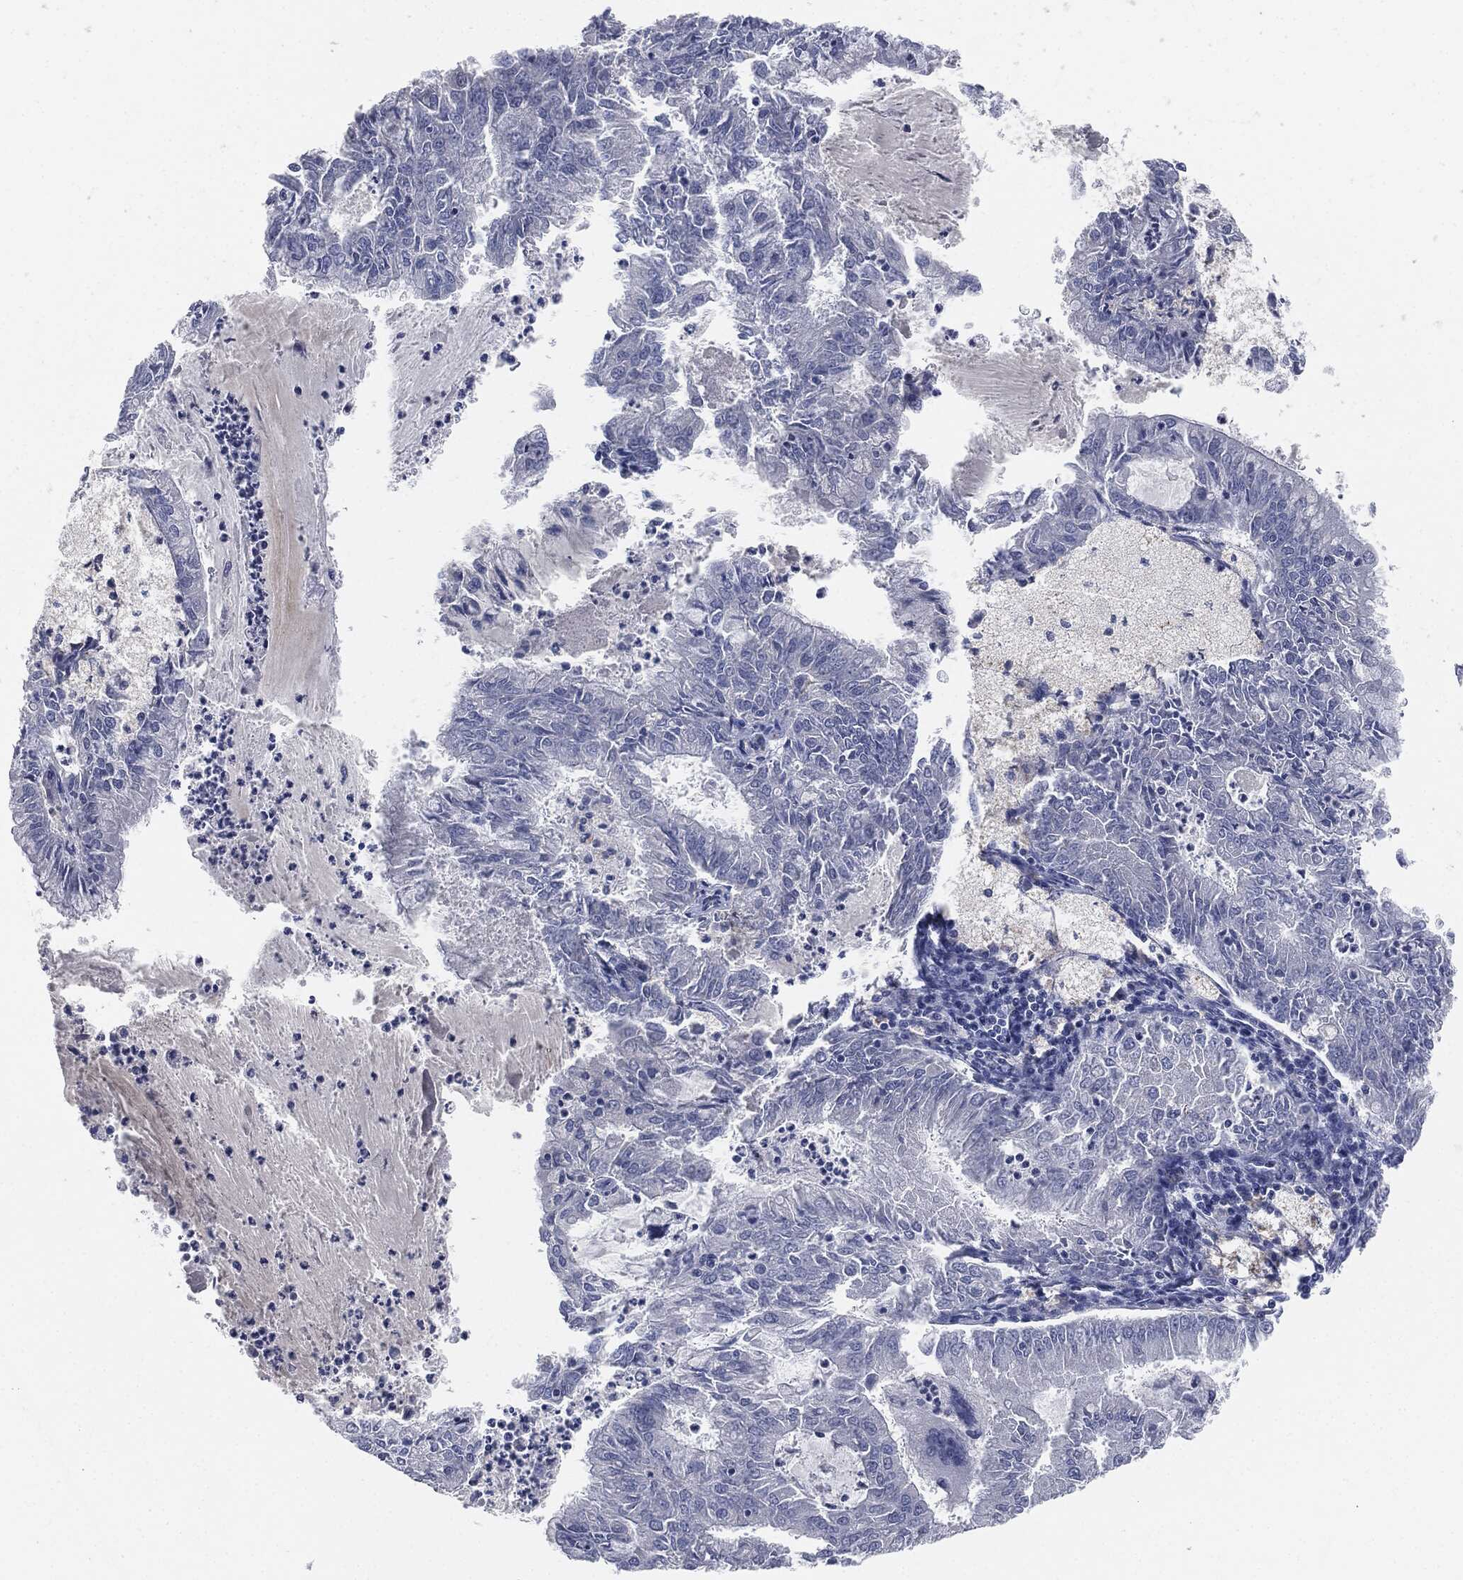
{"staining": {"intensity": "negative", "quantity": "none", "location": "none"}, "tissue": "endometrial cancer", "cell_type": "Tumor cells", "image_type": "cancer", "snomed": [{"axis": "morphology", "description": "Adenocarcinoma, NOS"}, {"axis": "topography", "description": "Endometrium"}], "caption": "Endometrial cancer stained for a protein using immunohistochemistry displays no expression tumor cells.", "gene": "APOB", "patient": {"sex": "female", "age": 57}}